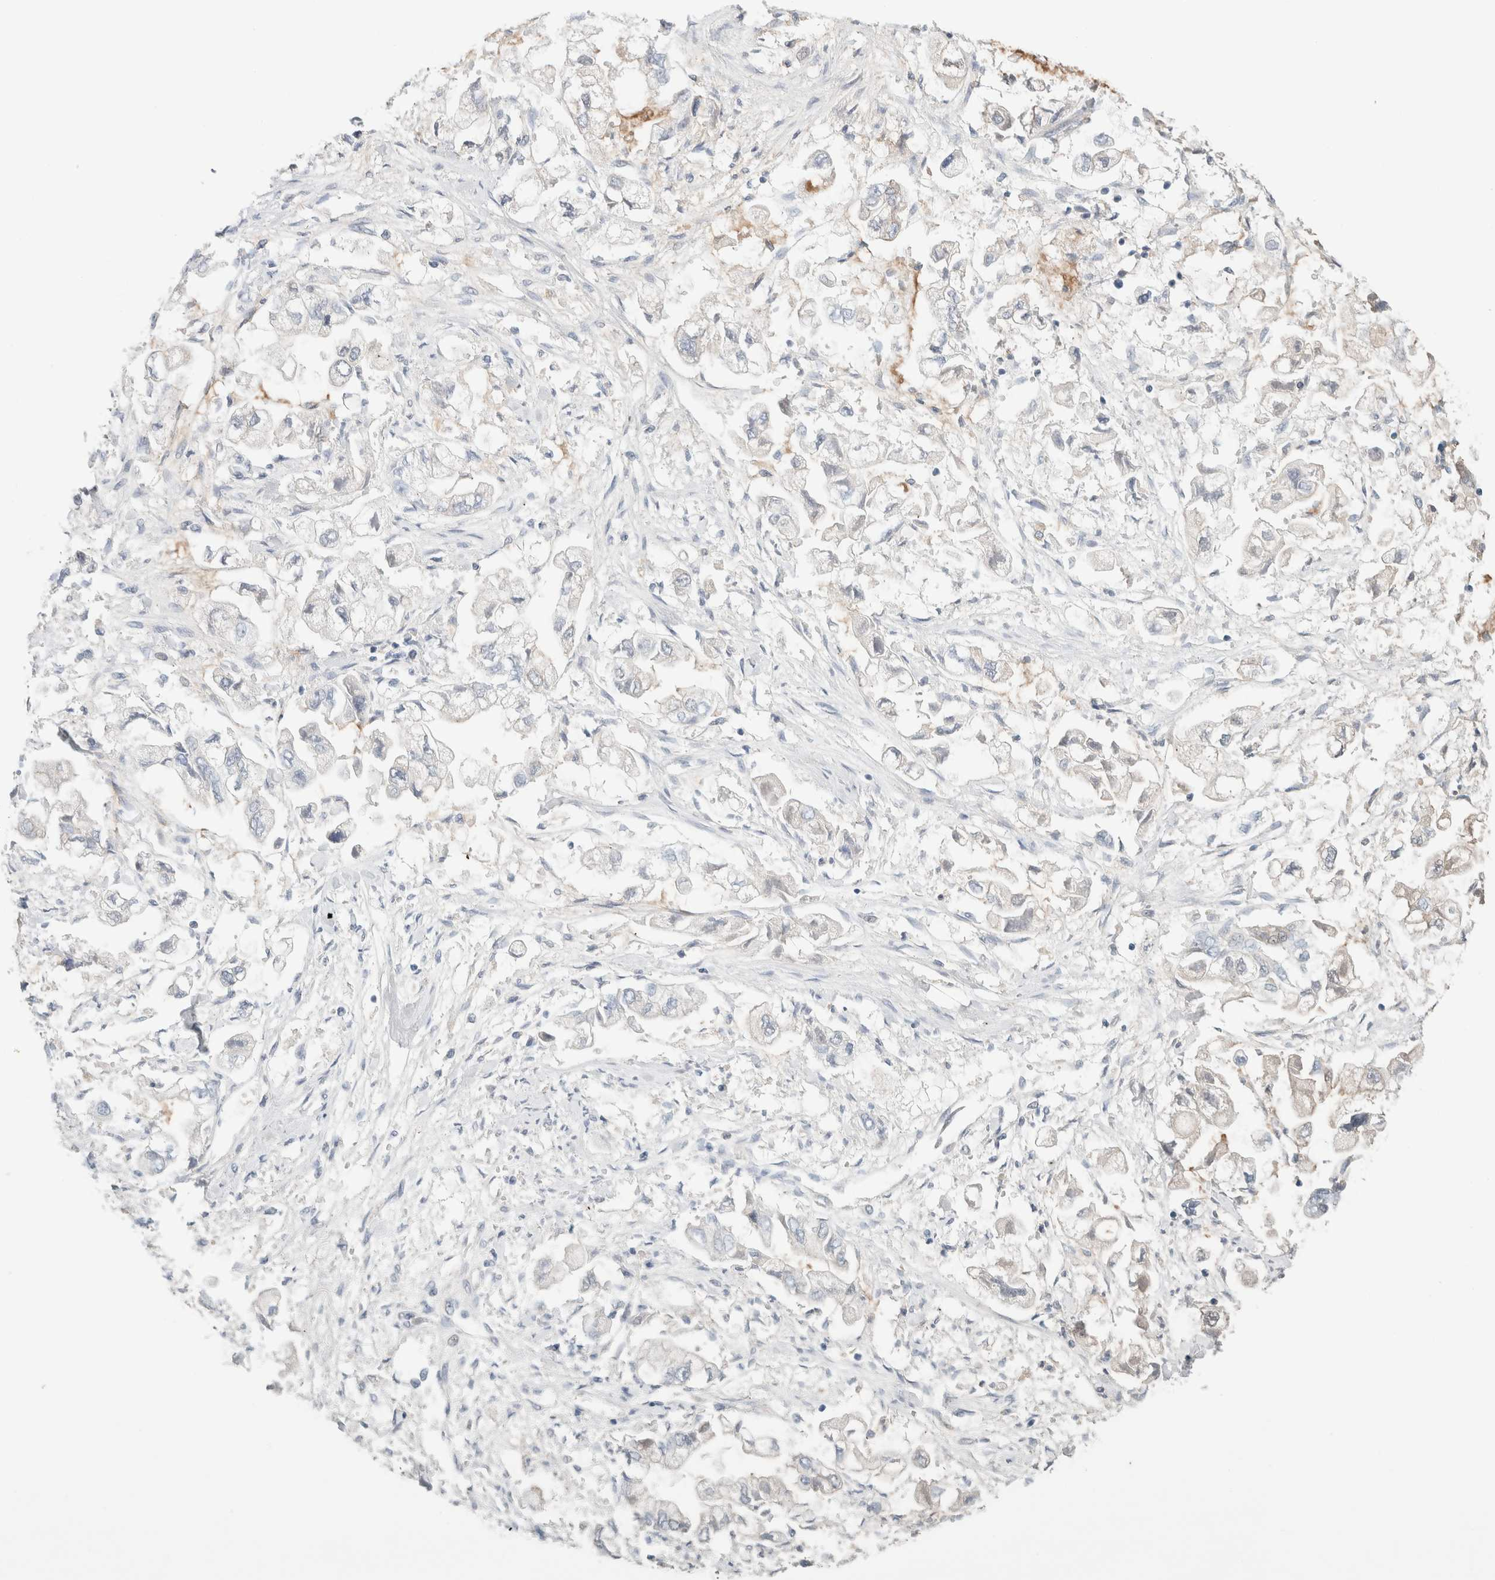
{"staining": {"intensity": "negative", "quantity": "none", "location": "none"}, "tissue": "stomach cancer", "cell_type": "Tumor cells", "image_type": "cancer", "snomed": [{"axis": "morphology", "description": "Normal tissue, NOS"}, {"axis": "morphology", "description": "Adenocarcinoma, NOS"}, {"axis": "topography", "description": "Stomach"}], "caption": "Tumor cells show no significant protein staining in stomach cancer (adenocarcinoma). The staining was performed using DAB (3,3'-diaminobenzidine) to visualize the protein expression in brown, while the nuclei were stained in blue with hematoxylin (Magnification: 20x).", "gene": "IL6", "patient": {"sex": "male", "age": 62}}